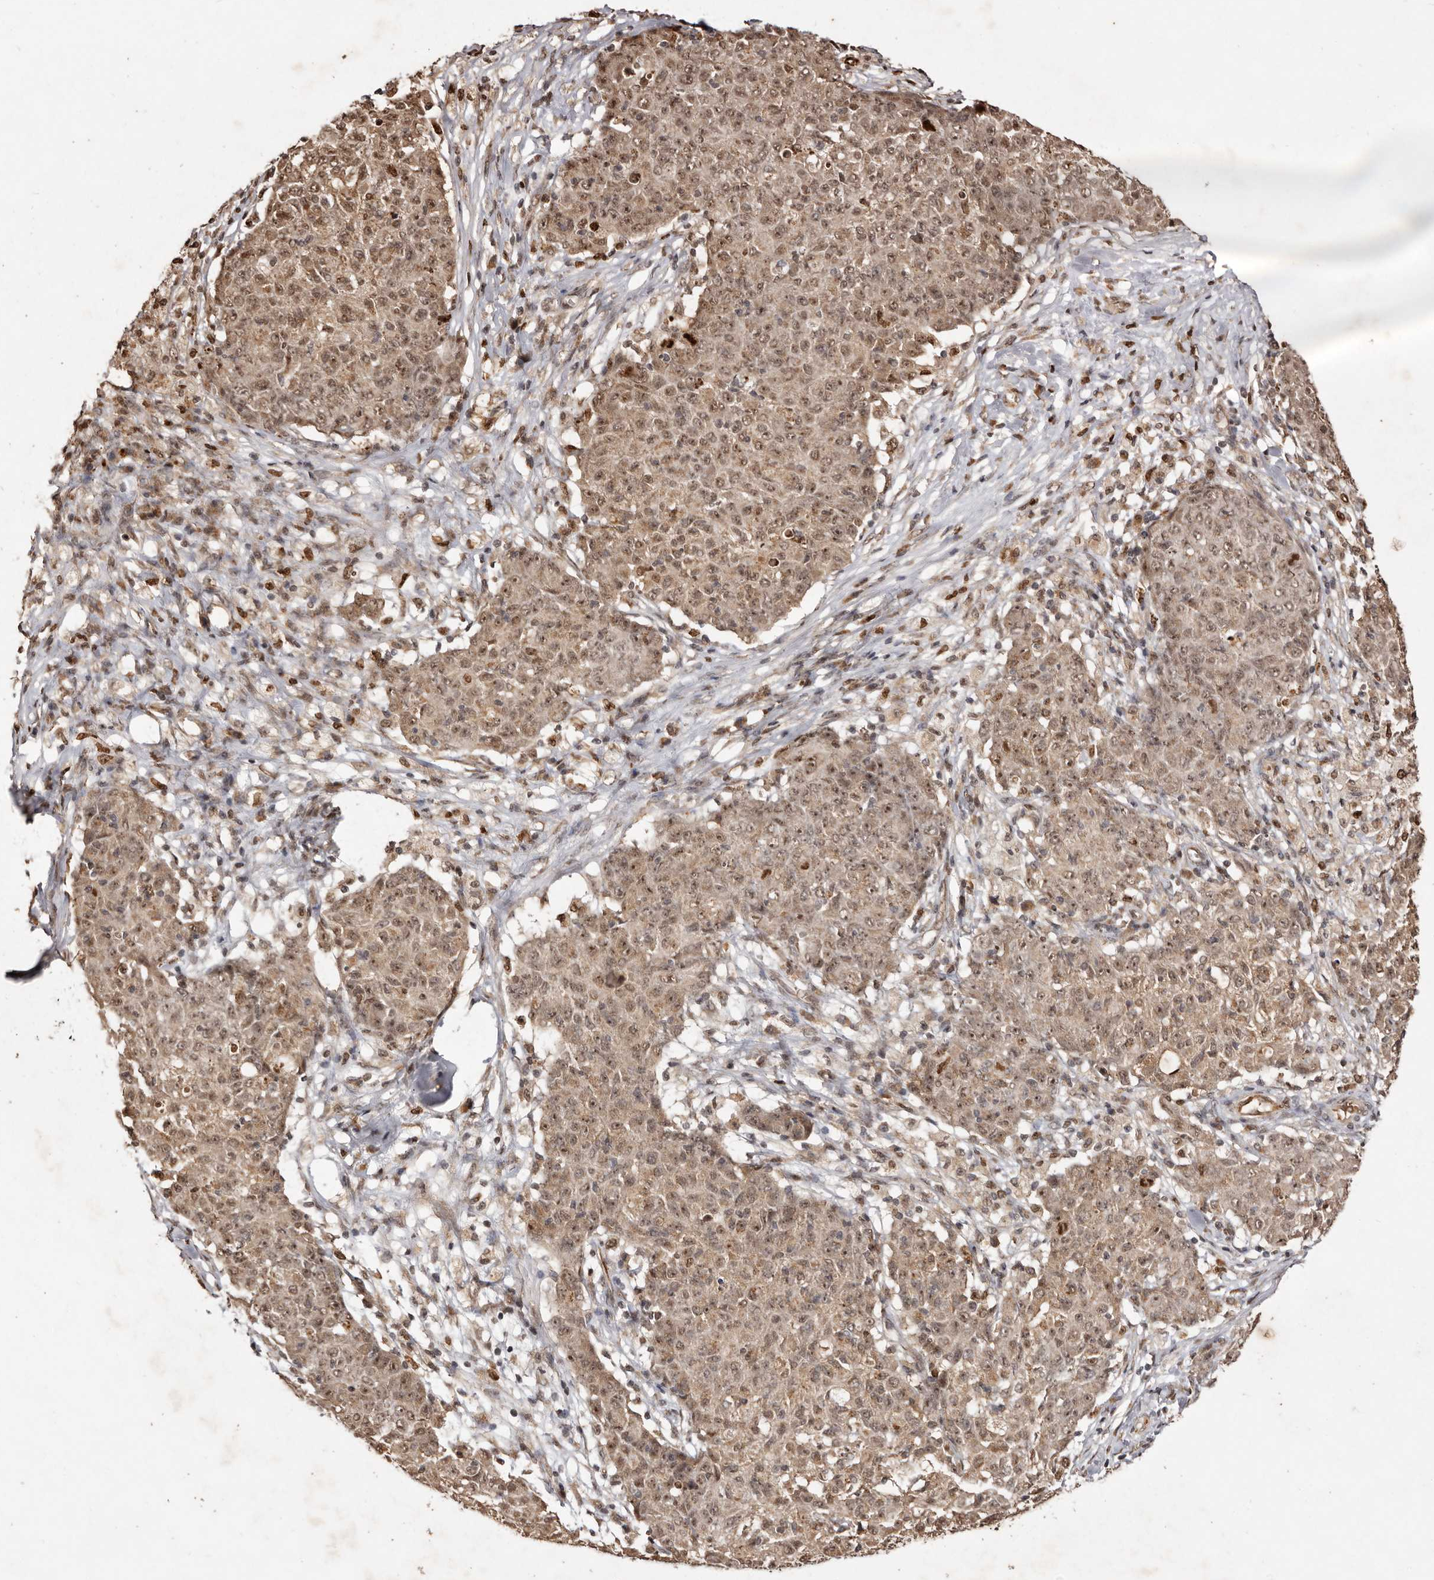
{"staining": {"intensity": "moderate", "quantity": ">75%", "location": "cytoplasmic/membranous,nuclear"}, "tissue": "ovarian cancer", "cell_type": "Tumor cells", "image_type": "cancer", "snomed": [{"axis": "morphology", "description": "Carcinoma, endometroid"}, {"axis": "topography", "description": "Ovary"}], "caption": "Human ovarian cancer (endometroid carcinoma) stained with a brown dye reveals moderate cytoplasmic/membranous and nuclear positive positivity in about >75% of tumor cells.", "gene": "NOTCH1", "patient": {"sex": "female", "age": 42}}